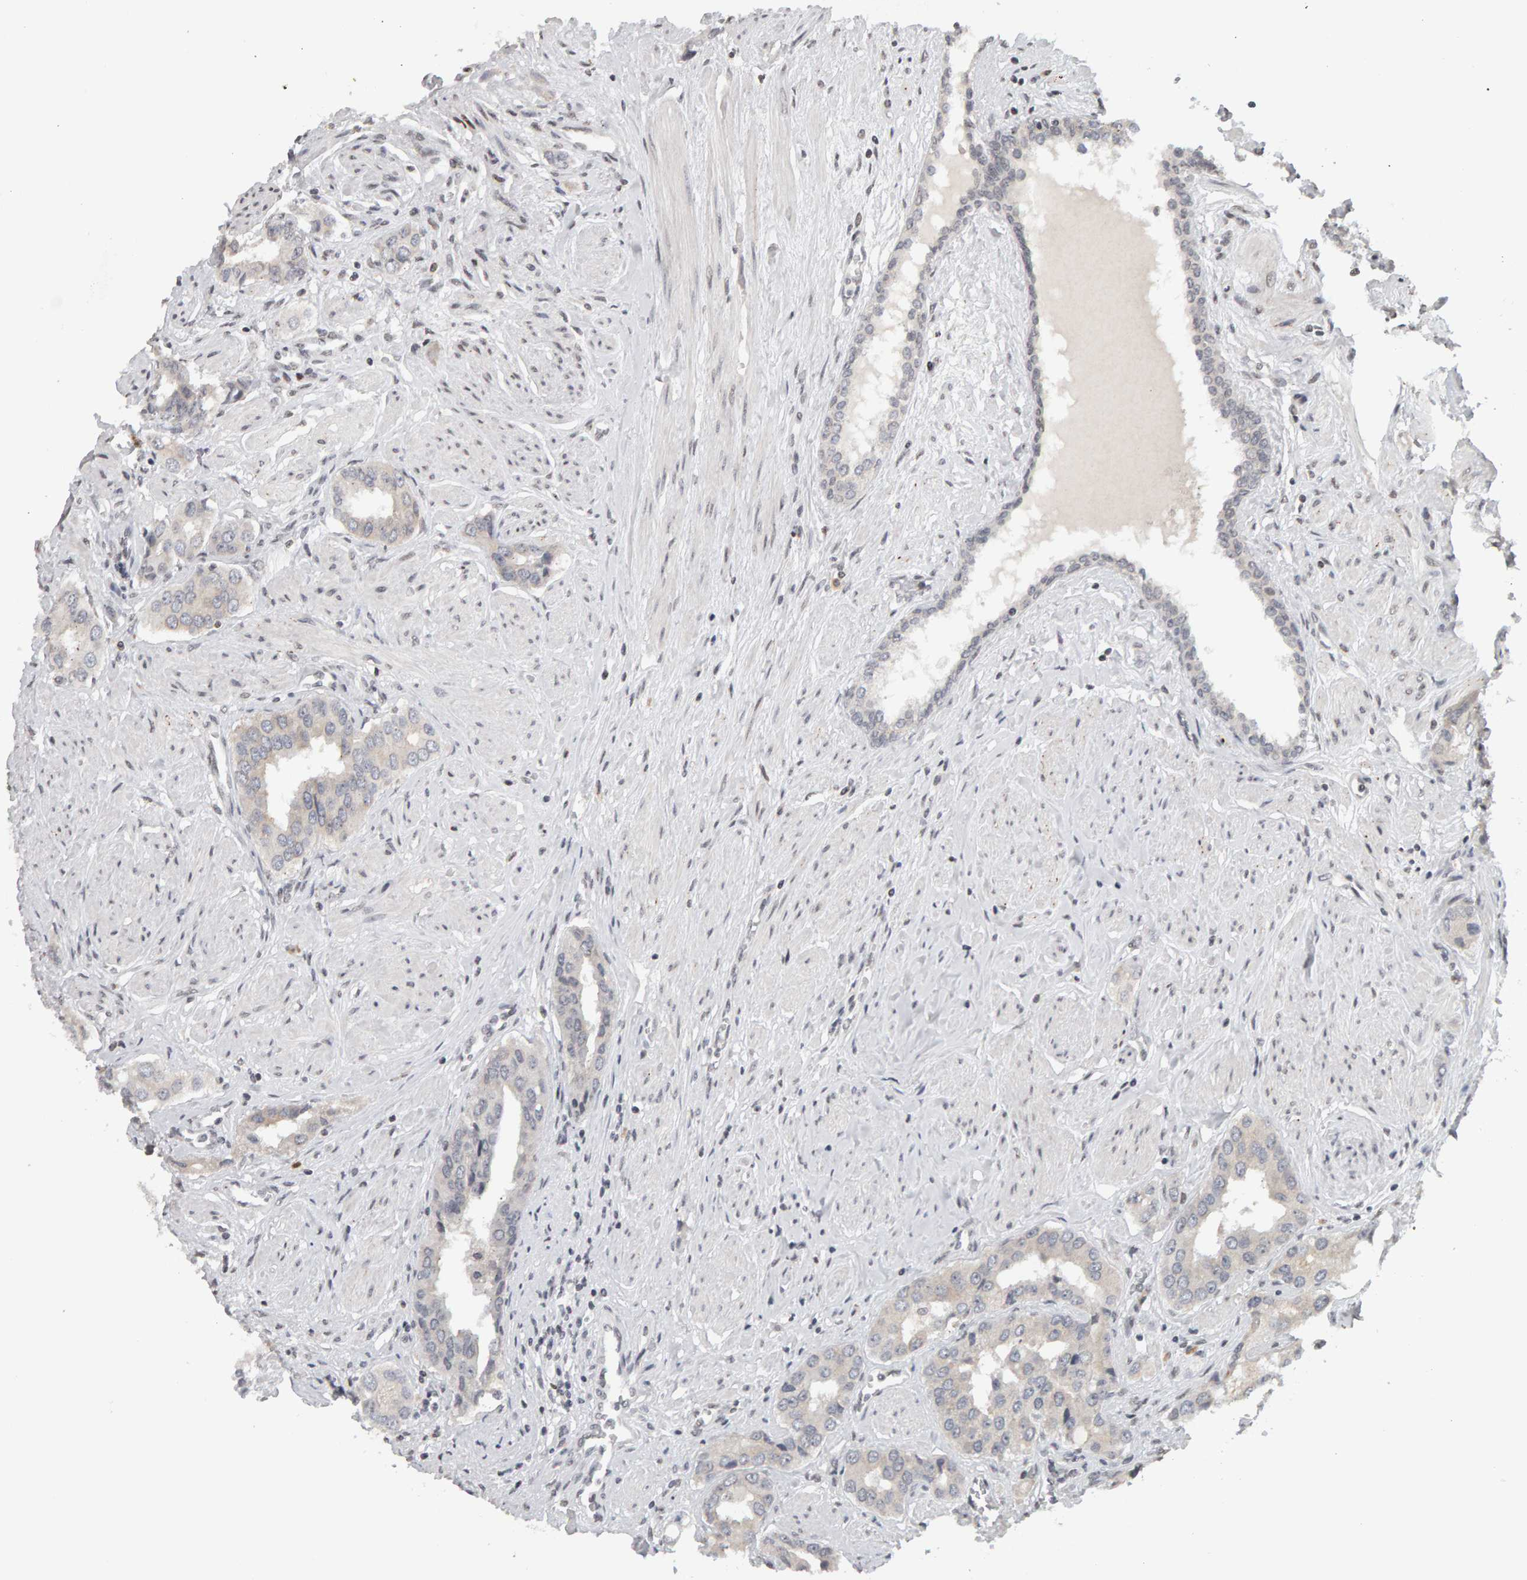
{"staining": {"intensity": "negative", "quantity": "none", "location": "none"}, "tissue": "prostate cancer", "cell_type": "Tumor cells", "image_type": "cancer", "snomed": [{"axis": "morphology", "description": "Adenocarcinoma, High grade"}, {"axis": "topography", "description": "Prostate"}], "caption": "Prostate cancer (high-grade adenocarcinoma) stained for a protein using immunohistochemistry shows no positivity tumor cells.", "gene": "TRAM1", "patient": {"sex": "male", "age": 52}}